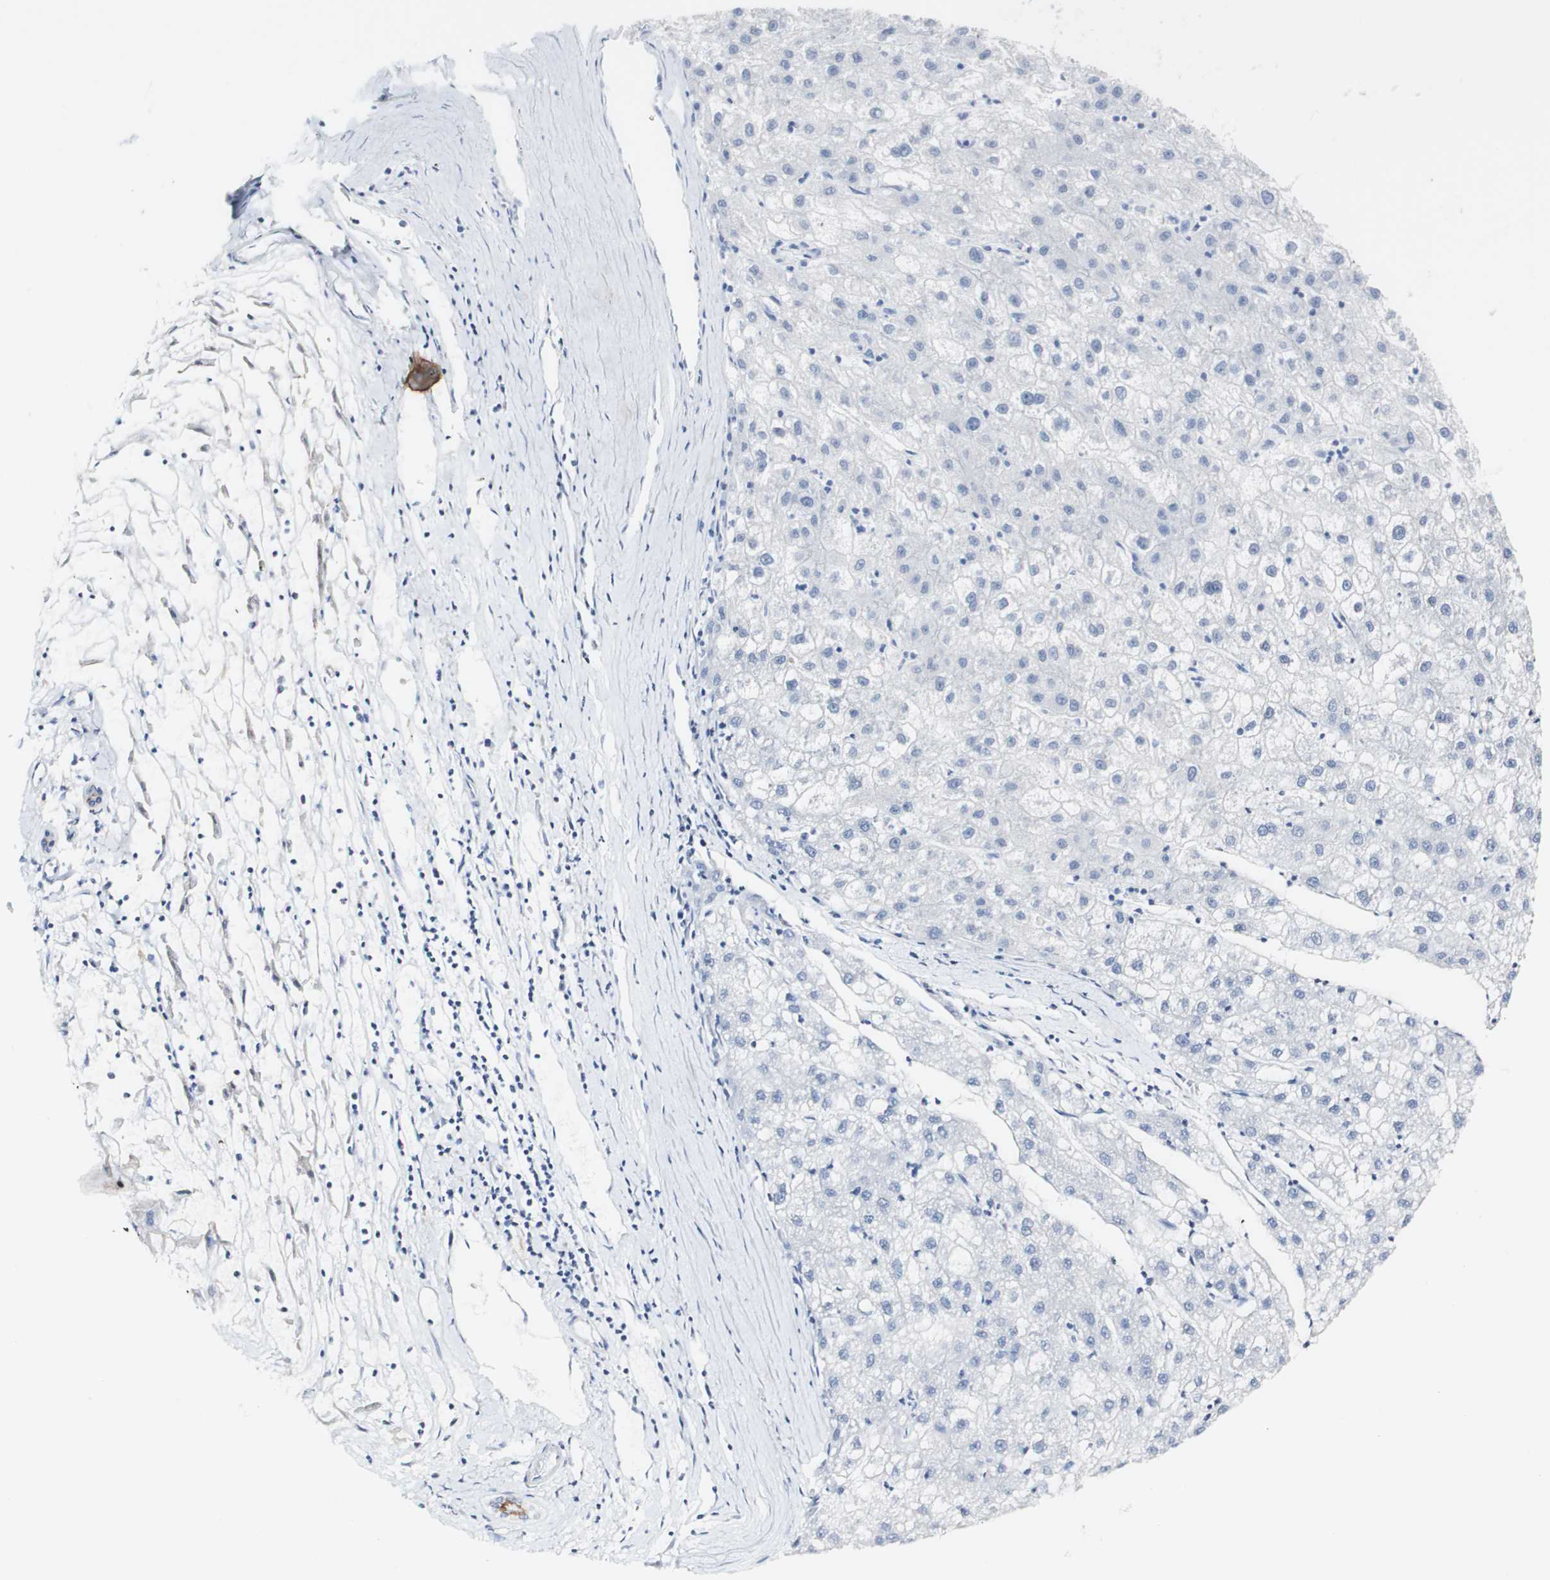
{"staining": {"intensity": "negative", "quantity": "none", "location": "none"}, "tissue": "liver cancer", "cell_type": "Tumor cells", "image_type": "cancer", "snomed": [{"axis": "morphology", "description": "Carcinoma, Hepatocellular, NOS"}, {"axis": "topography", "description": "Liver"}], "caption": "Human liver cancer (hepatocellular carcinoma) stained for a protein using immunohistochemistry reveals no positivity in tumor cells.", "gene": "DSC2", "patient": {"sex": "male", "age": 72}}